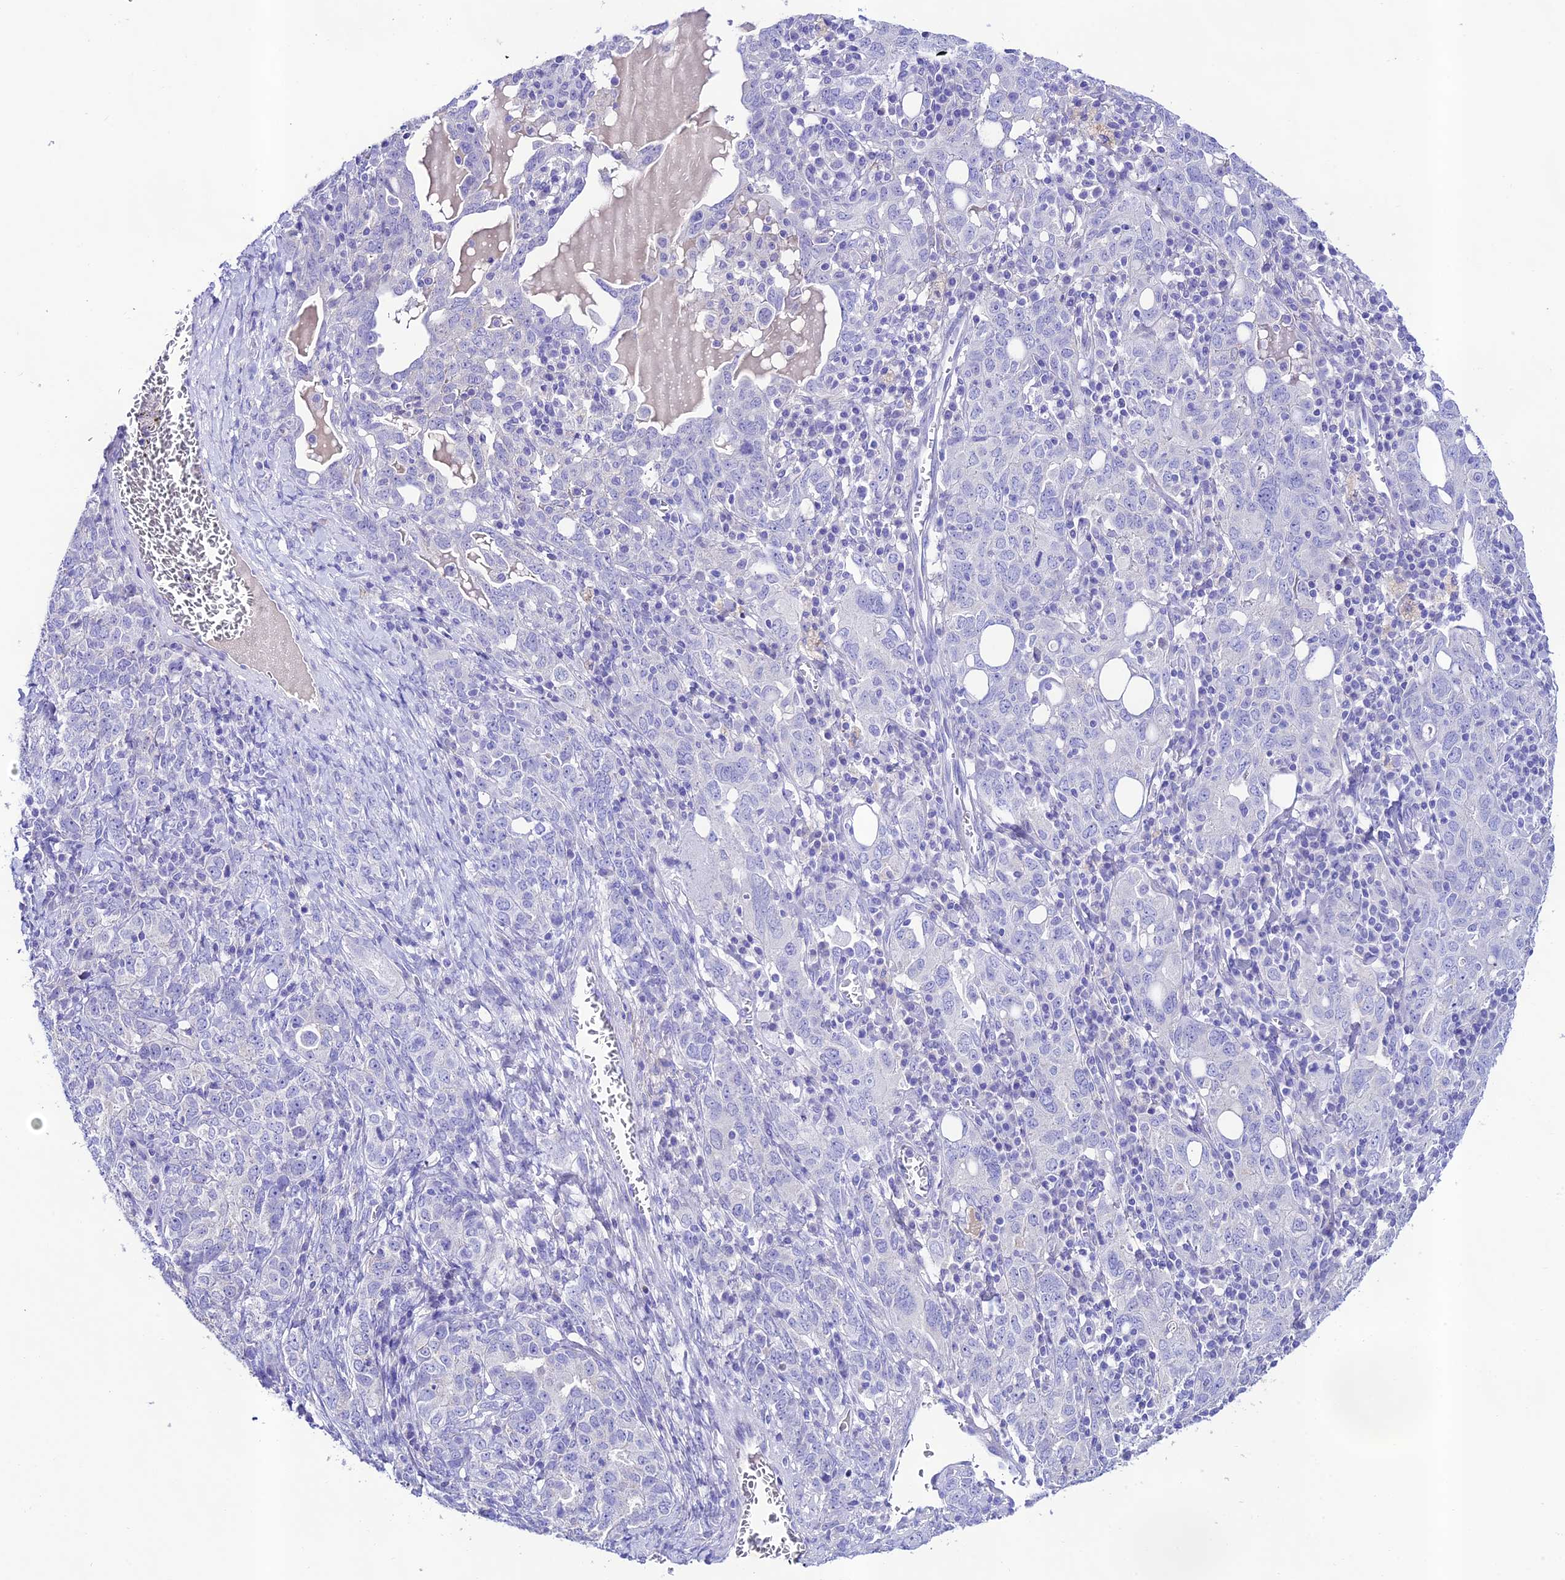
{"staining": {"intensity": "negative", "quantity": "none", "location": "none"}, "tissue": "ovarian cancer", "cell_type": "Tumor cells", "image_type": "cancer", "snomed": [{"axis": "morphology", "description": "Carcinoma, endometroid"}, {"axis": "topography", "description": "Ovary"}], "caption": "Immunohistochemistry of ovarian cancer (endometroid carcinoma) demonstrates no staining in tumor cells.", "gene": "NLRP6", "patient": {"sex": "female", "age": 62}}